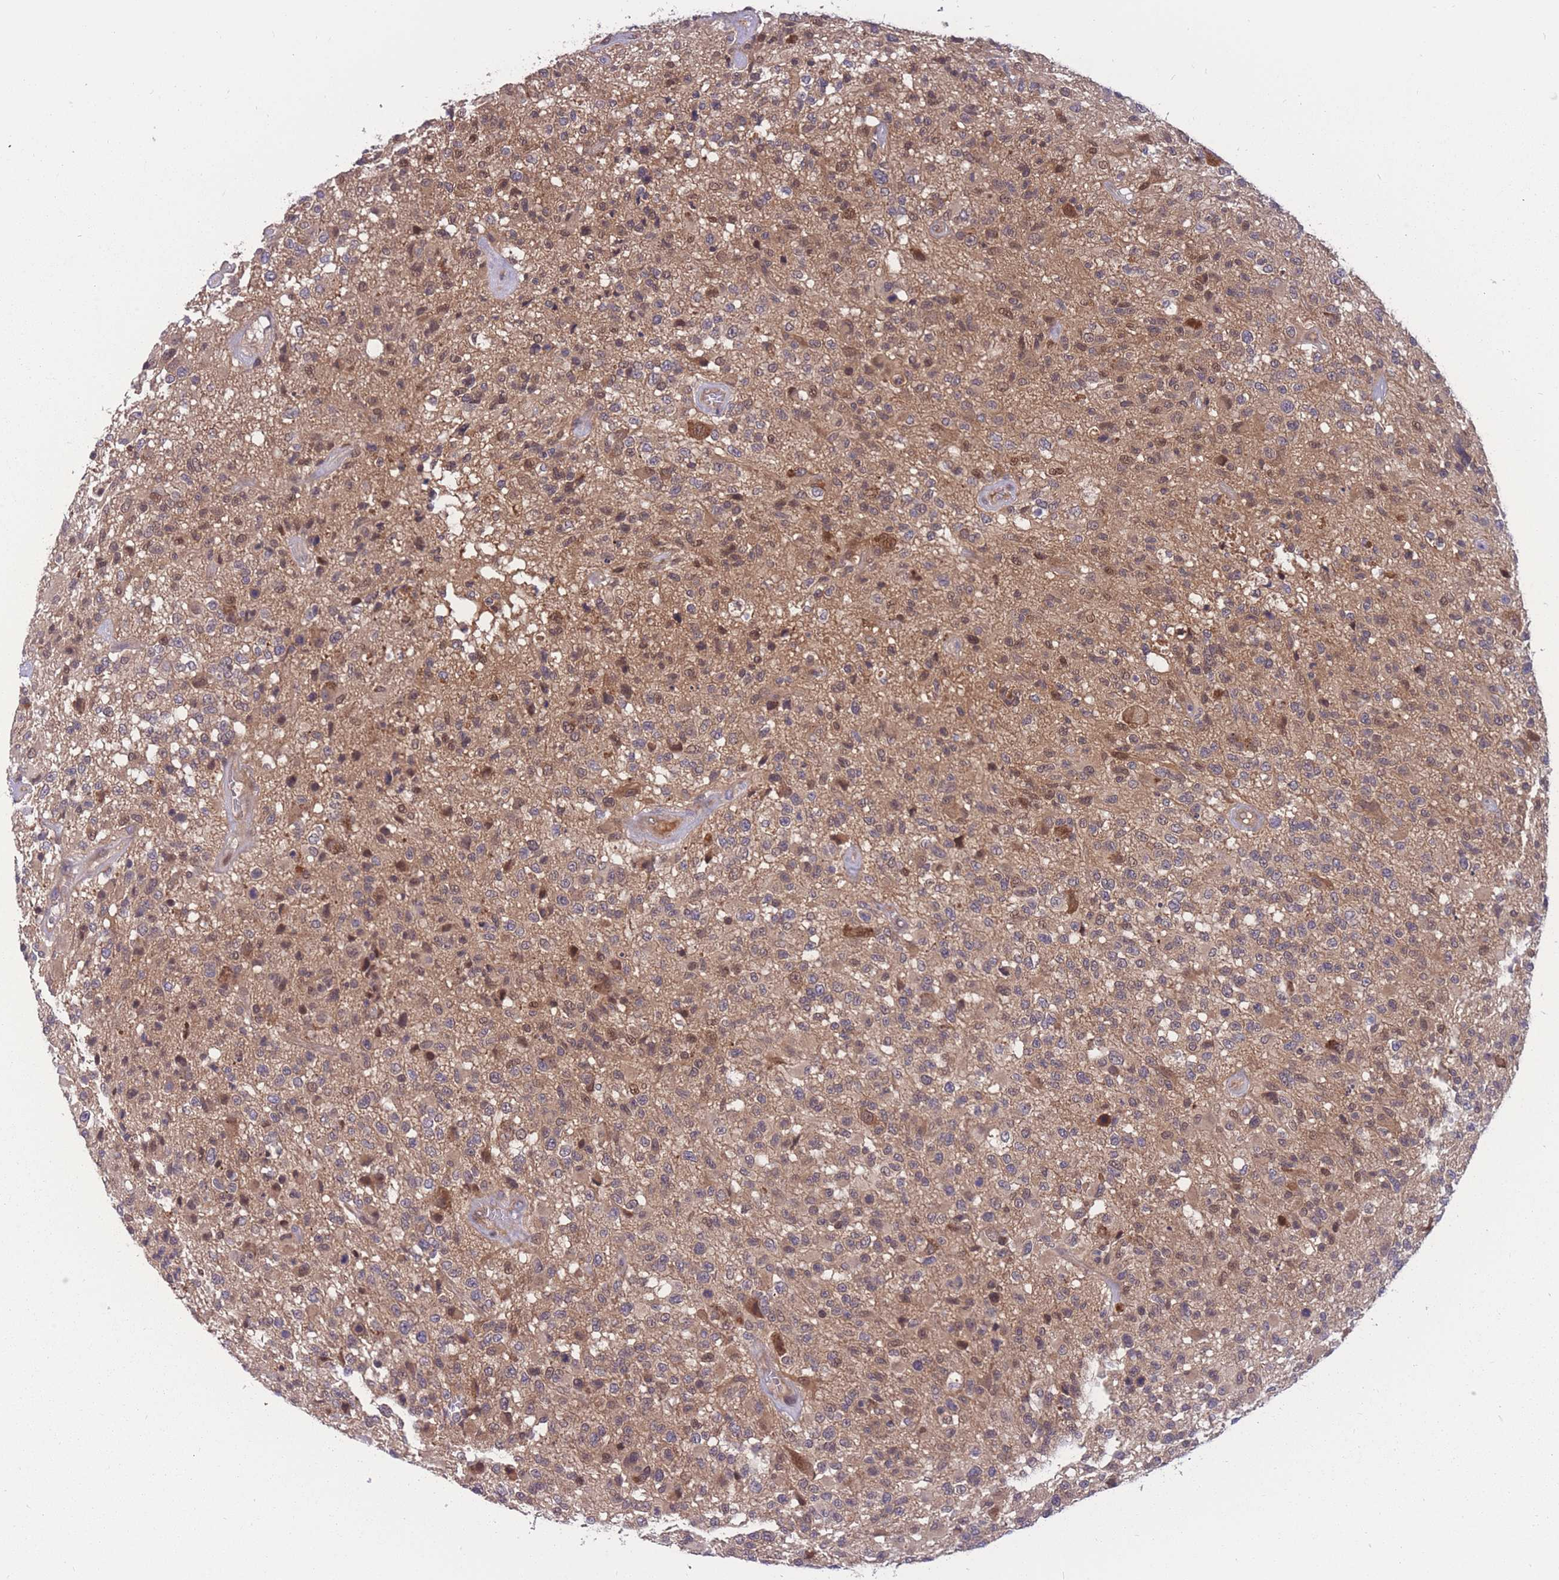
{"staining": {"intensity": "weak", "quantity": ">75%", "location": "cytoplasmic/membranous,nuclear"}, "tissue": "glioma", "cell_type": "Tumor cells", "image_type": "cancer", "snomed": [{"axis": "morphology", "description": "Glioma, malignant, High grade"}, {"axis": "morphology", "description": "Glioblastoma, NOS"}, {"axis": "topography", "description": "Brain"}], "caption": "Human glioma stained with a brown dye exhibits weak cytoplasmic/membranous and nuclear positive positivity in approximately >75% of tumor cells.", "gene": "UBE2N", "patient": {"sex": "male", "age": 60}}